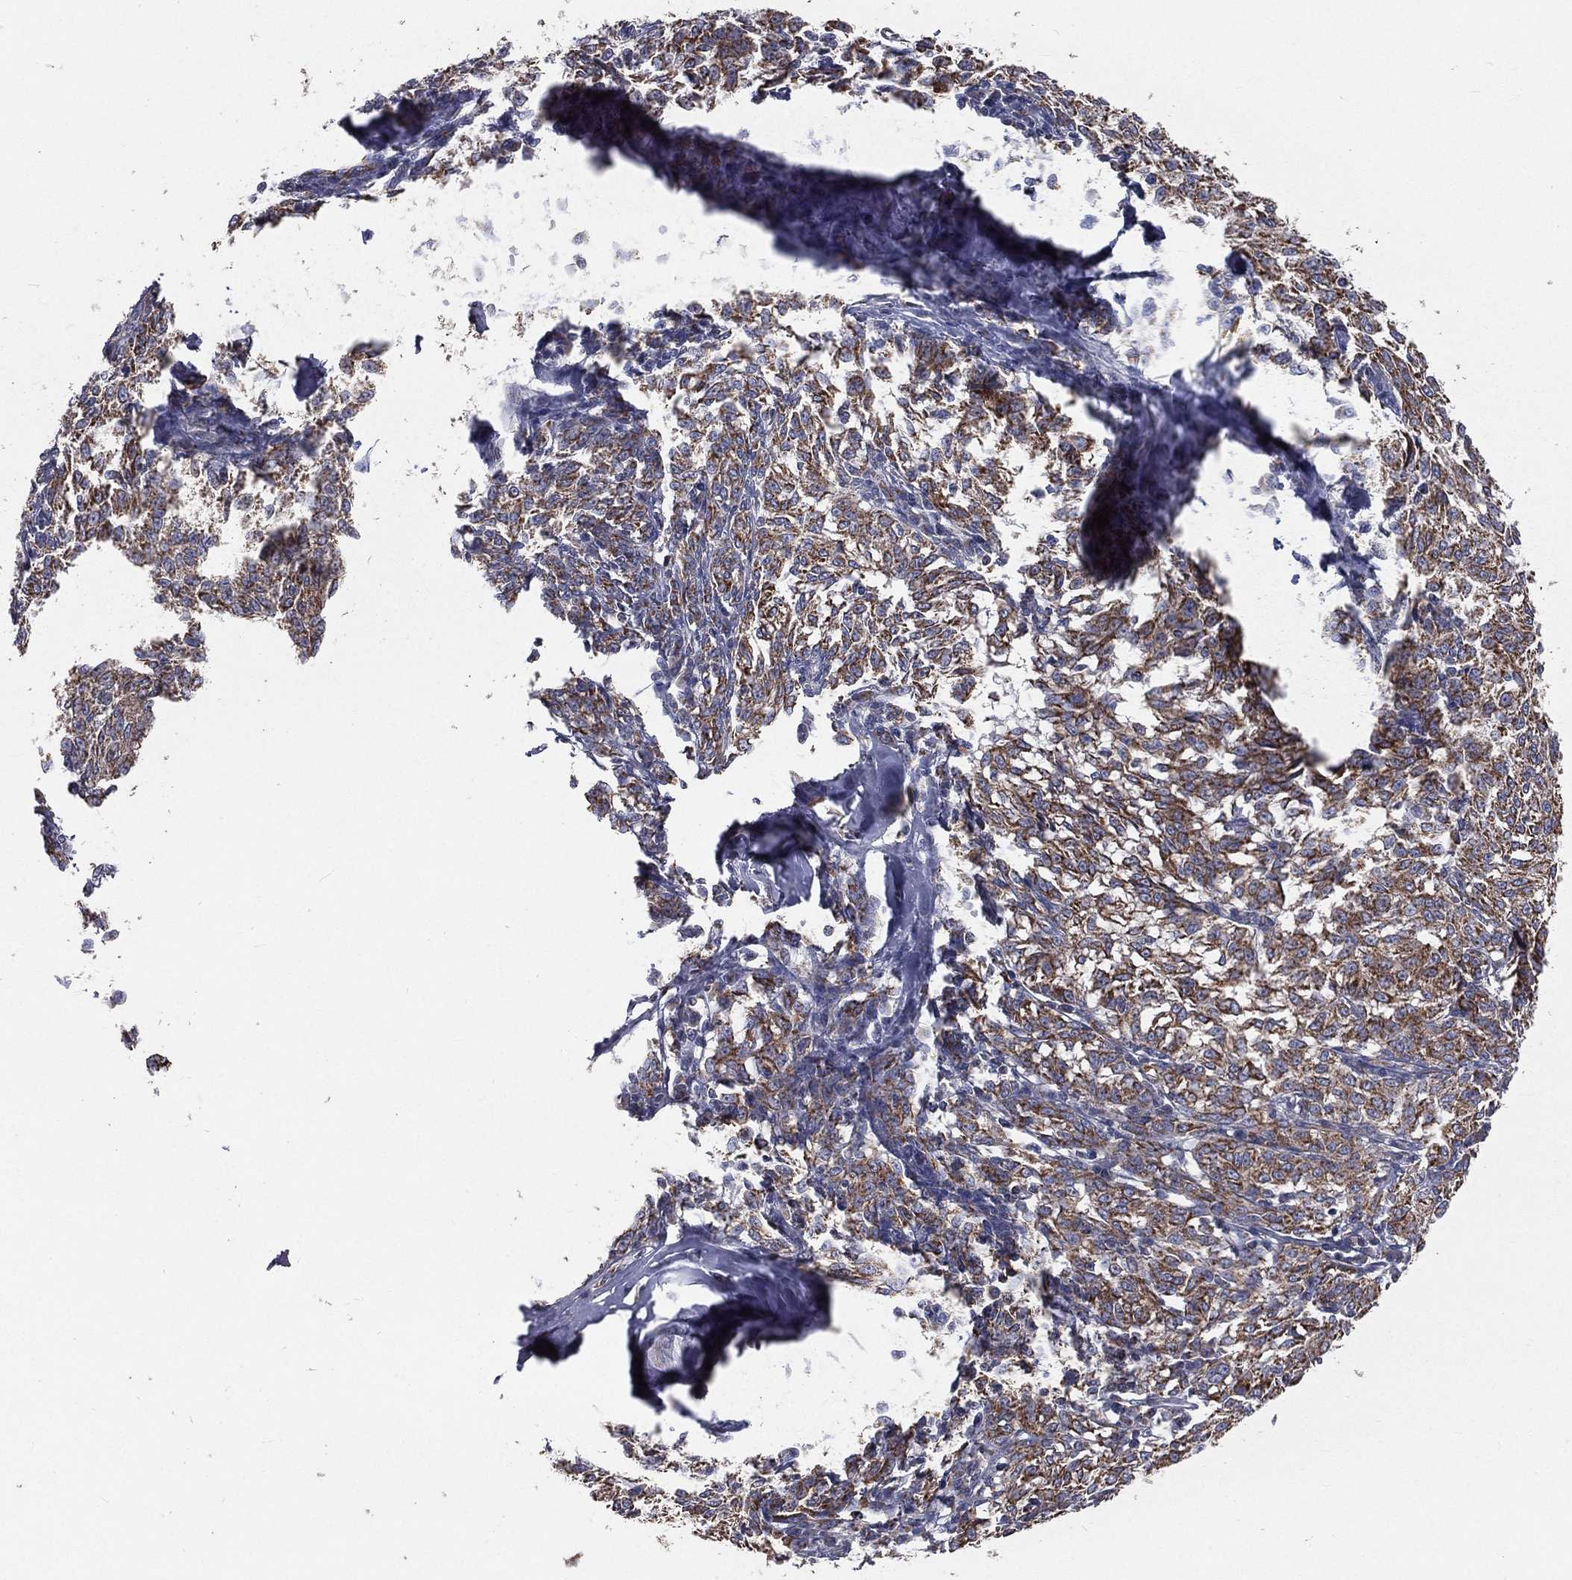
{"staining": {"intensity": "moderate", "quantity": ">75%", "location": "cytoplasmic/membranous"}, "tissue": "melanoma", "cell_type": "Tumor cells", "image_type": "cancer", "snomed": [{"axis": "morphology", "description": "Malignant melanoma, NOS"}, {"axis": "topography", "description": "Skin"}], "caption": "Human melanoma stained for a protein (brown) reveals moderate cytoplasmic/membranous positive expression in approximately >75% of tumor cells.", "gene": "HADH", "patient": {"sex": "female", "age": 72}}